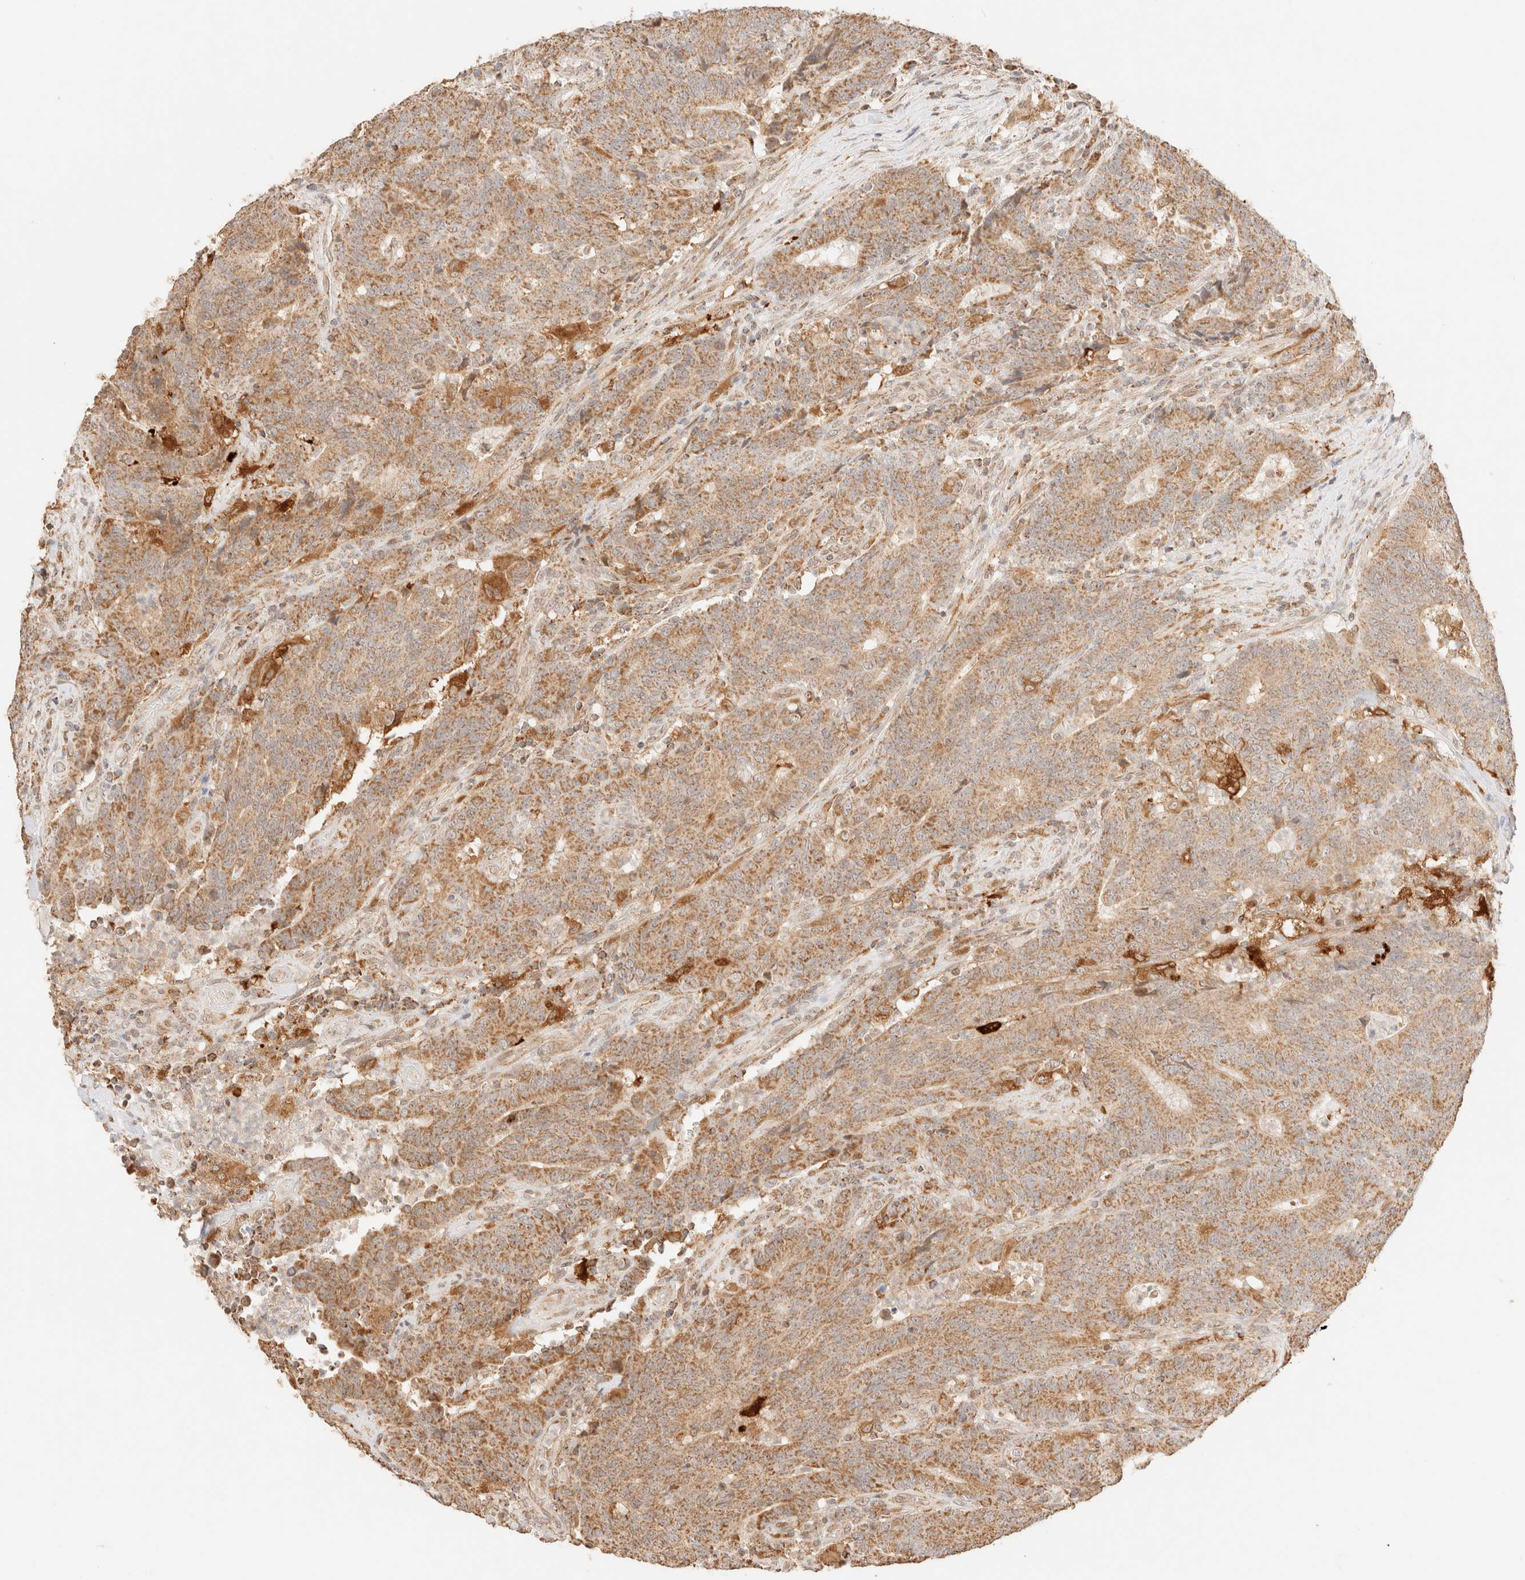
{"staining": {"intensity": "moderate", "quantity": ">75%", "location": "cytoplasmic/membranous"}, "tissue": "colorectal cancer", "cell_type": "Tumor cells", "image_type": "cancer", "snomed": [{"axis": "morphology", "description": "Normal tissue, NOS"}, {"axis": "morphology", "description": "Adenocarcinoma, NOS"}, {"axis": "topography", "description": "Colon"}], "caption": "Immunohistochemical staining of adenocarcinoma (colorectal) demonstrates medium levels of moderate cytoplasmic/membranous positivity in approximately >75% of tumor cells. The staining was performed using DAB (3,3'-diaminobenzidine), with brown indicating positive protein expression. Nuclei are stained blue with hematoxylin.", "gene": "TACO1", "patient": {"sex": "female", "age": 75}}